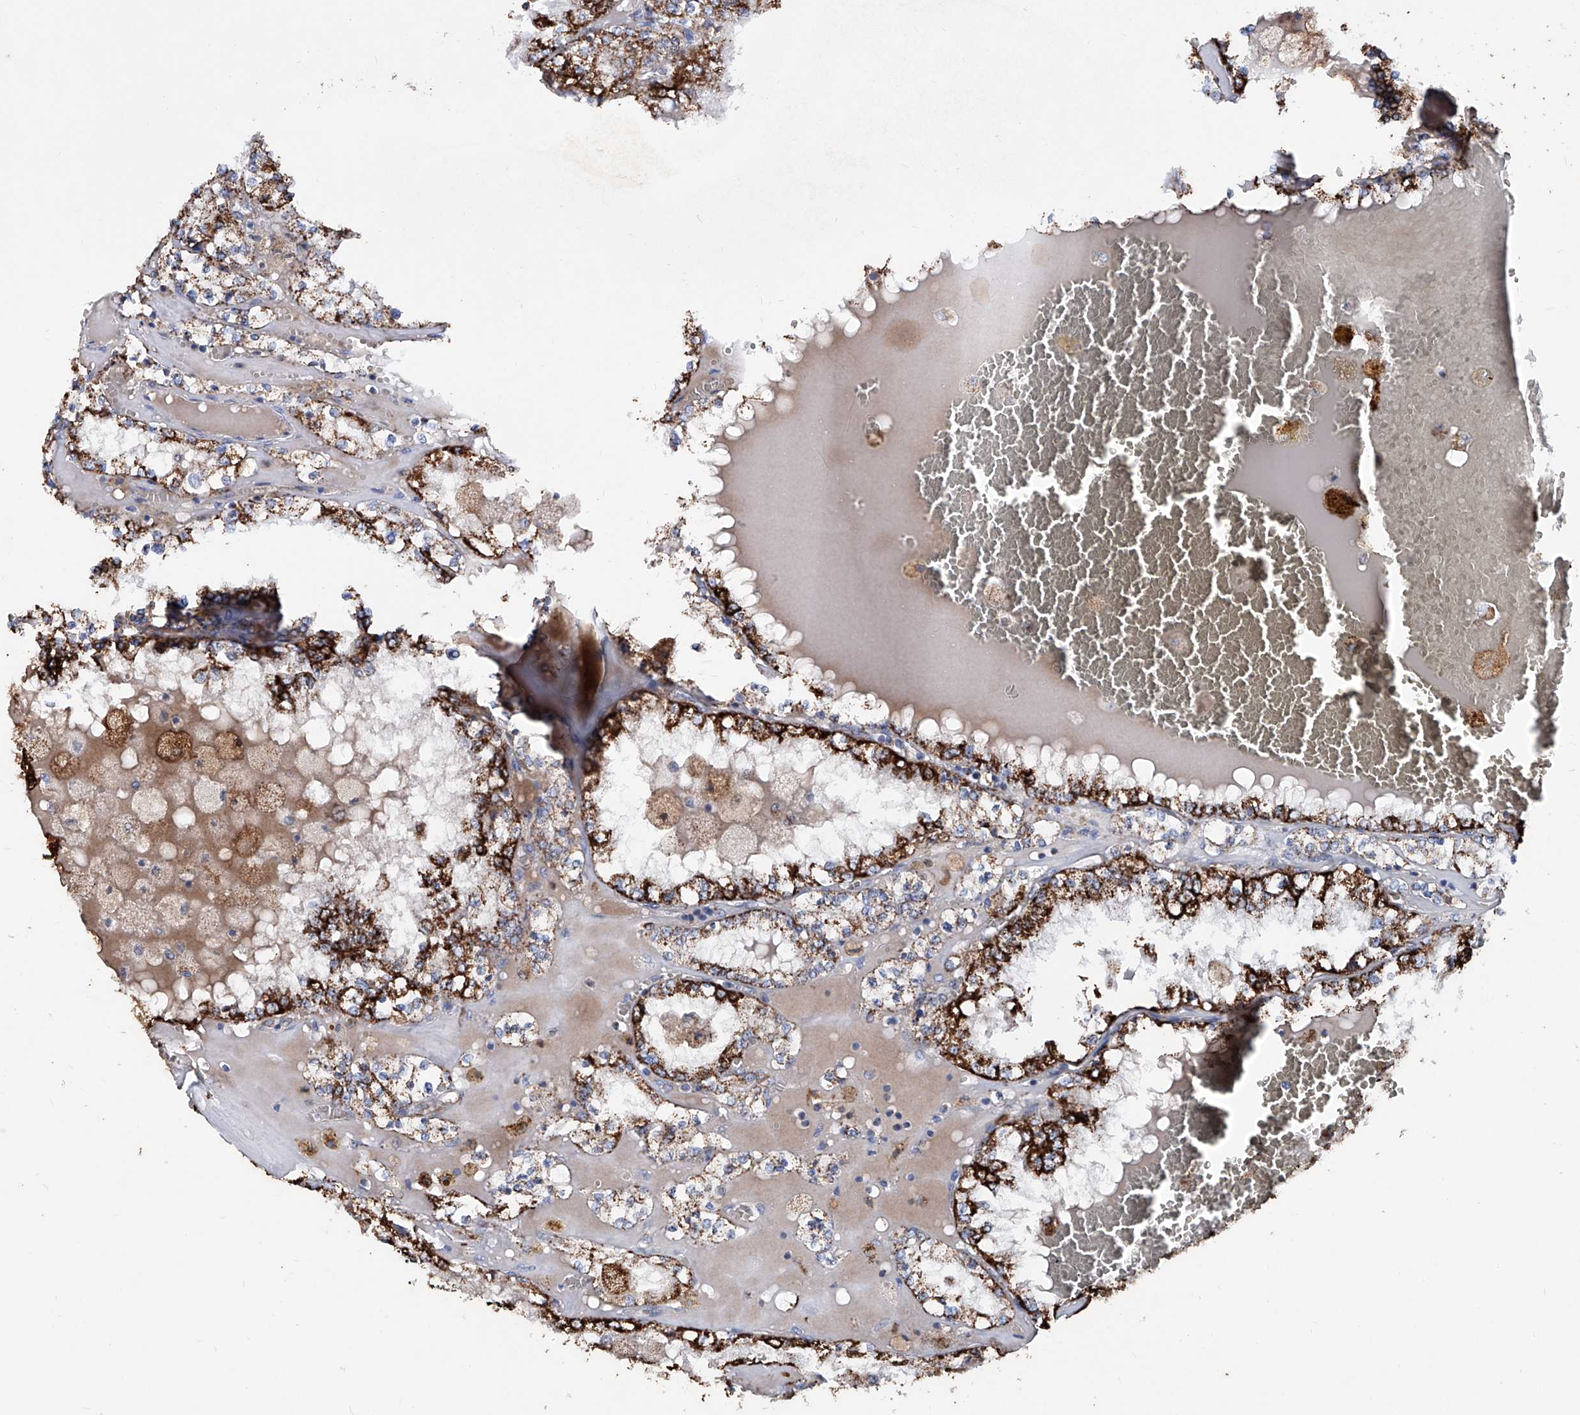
{"staining": {"intensity": "strong", "quantity": ">75%", "location": "cytoplasmic/membranous"}, "tissue": "renal cancer", "cell_type": "Tumor cells", "image_type": "cancer", "snomed": [{"axis": "morphology", "description": "Adenocarcinoma, NOS"}, {"axis": "topography", "description": "Kidney"}], "caption": "Immunohistochemistry (DAB (3,3'-diaminobenzidine)) staining of human renal adenocarcinoma demonstrates strong cytoplasmic/membranous protein staining in about >75% of tumor cells.", "gene": "NHS", "patient": {"sex": "female", "age": 56}}